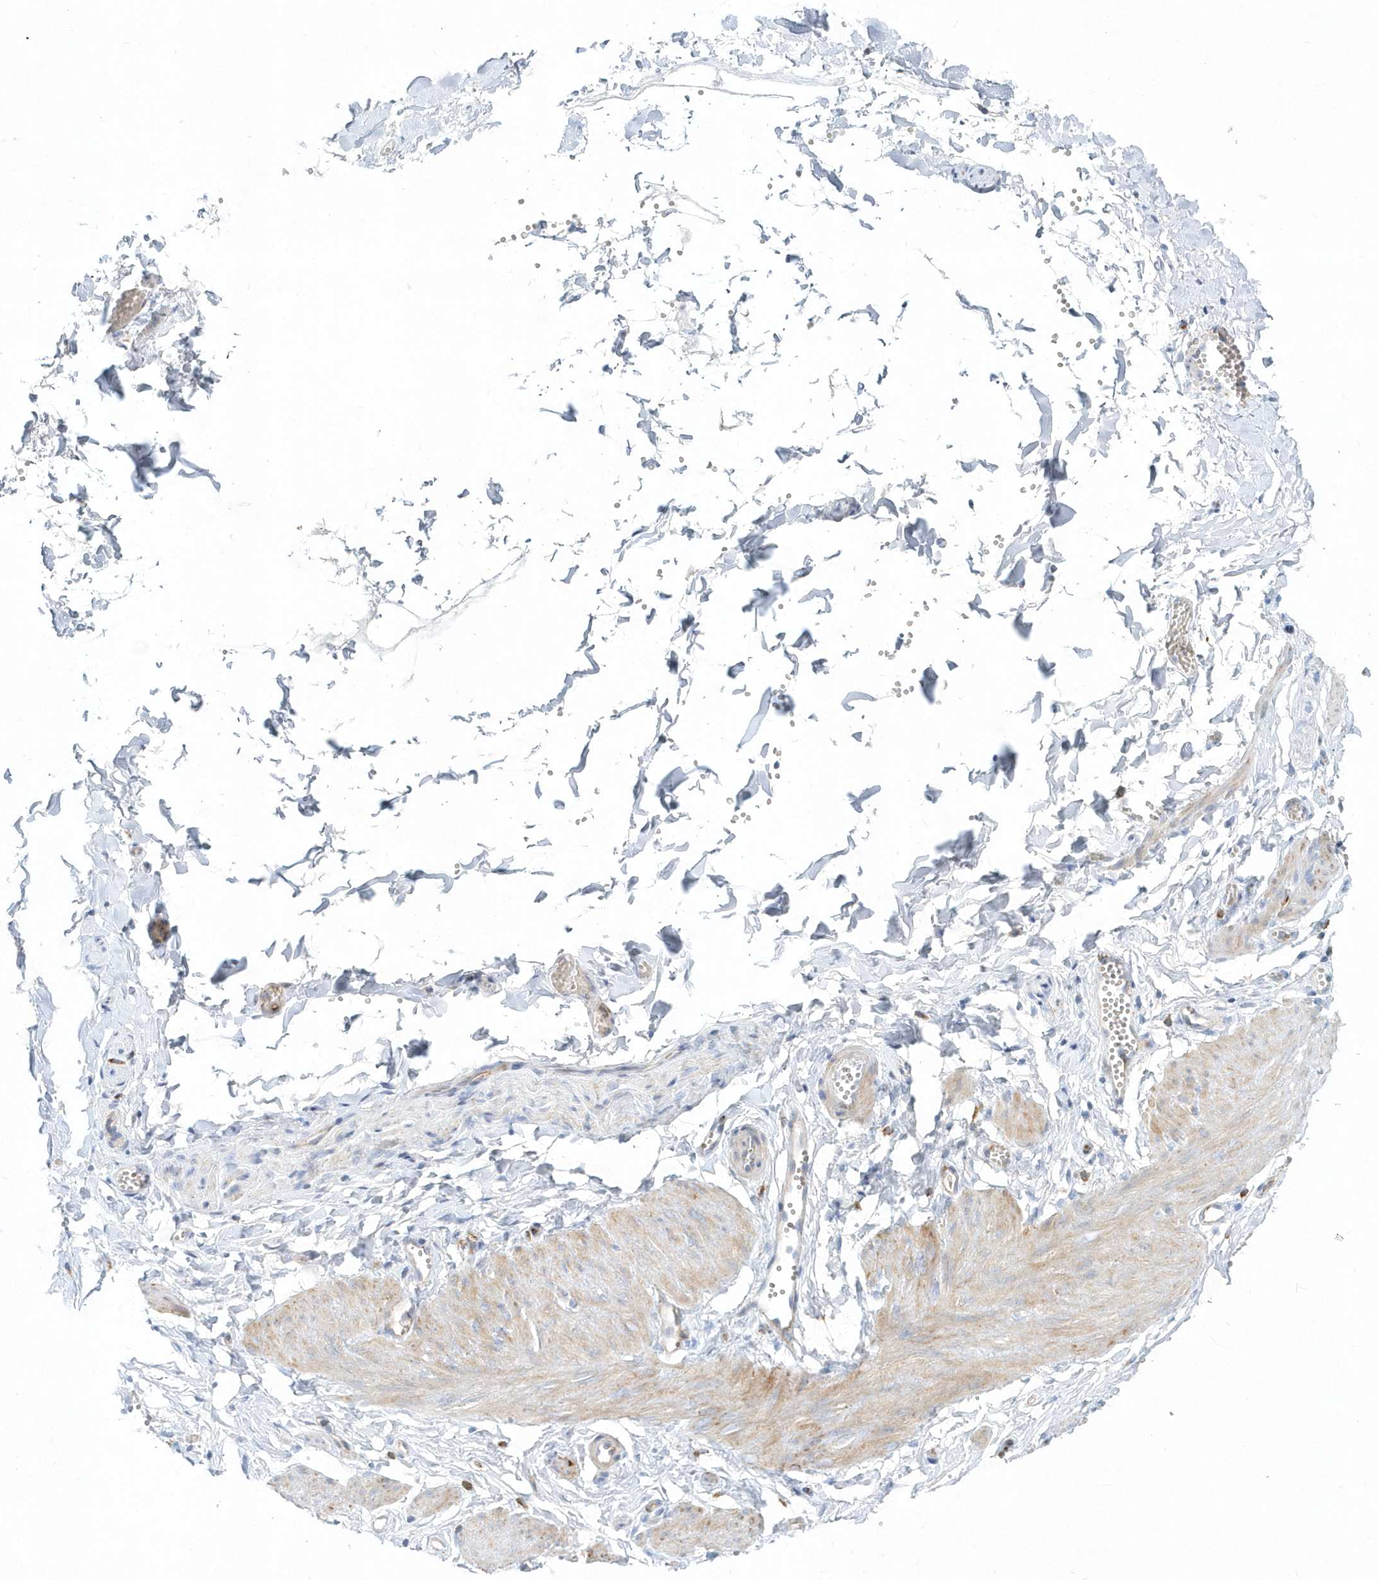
{"staining": {"intensity": "negative", "quantity": "none", "location": "none"}, "tissue": "adipose tissue", "cell_type": "Adipocytes", "image_type": "normal", "snomed": [{"axis": "morphology", "description": "Normal tissue, NOS"}, {"axis": "topography", "description": "Gallbladder"}, {"axis": "topography", "description": "Peripheral nerve tissue"}], "caption": "The micrograph displays no staining of adipocytes in normal adipose tissue. (Brightfield microscopy of DAB immunohistochemistry at high magnification).", "gene": "DNAH1", "patient": {"sex": "male", "age": 38}}